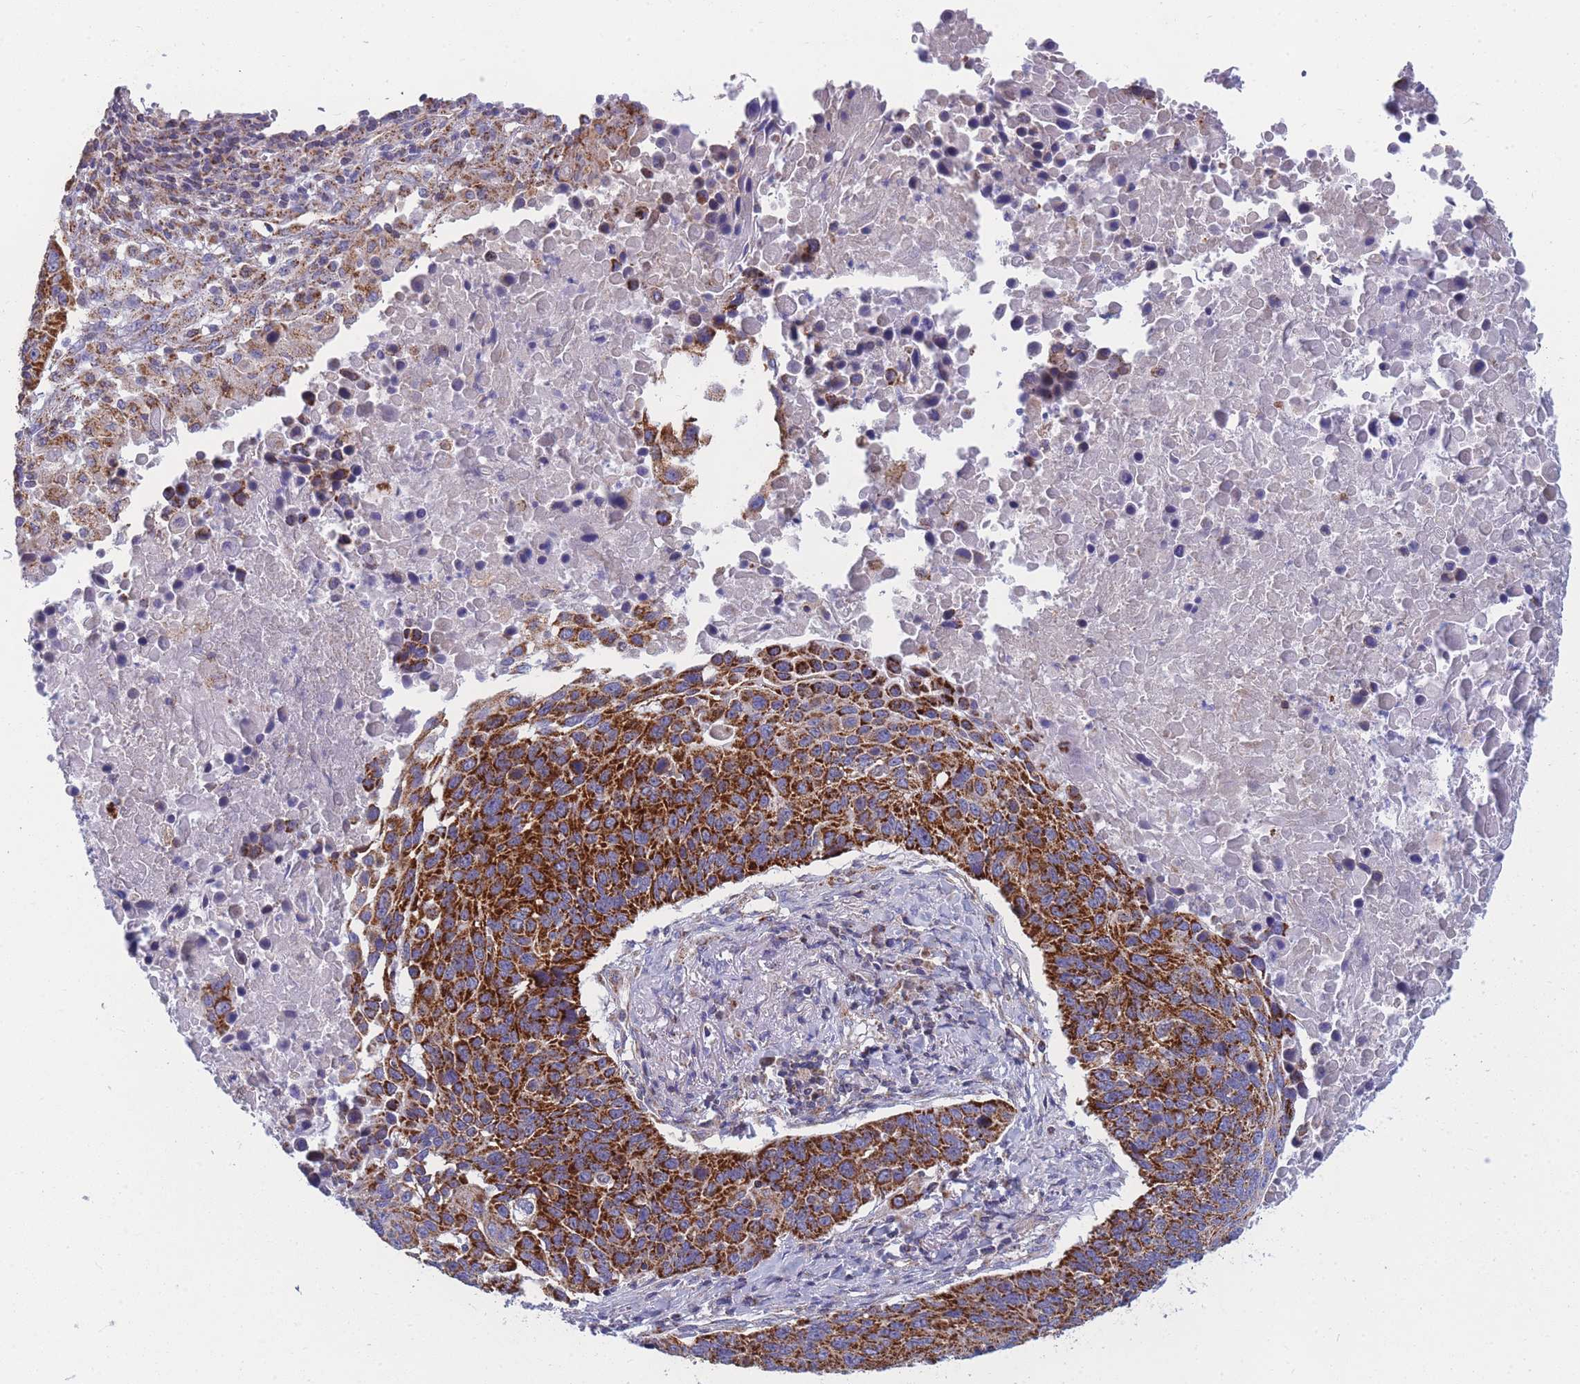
{"staining": {"intensity": "strong", "quantity": ">75%", "location": "cytoplasmic/membranous"}, "tissue": "lung cancer", "cell_type": "Tumor cells", "image_type": "cancer", "snomed": [{"axis": "morphology", "description": "Normal tissue, NOS"}, {"axis": "morphology", "description": "Squamous cell carcinoma, NOS"}, {"axis": "topography", "description": "Lymph node"}, {"axis": "topography", "description": "Lung"}], "caption": "An IHC image of tumor tissue is shown. Protein staining in brown shows strong cytoplasmic/membranous positivity in lung squamous cell carcinoma within tumor cells.", "gene": "MRPS11", "patient": {"sex": "male", "age": 66}}